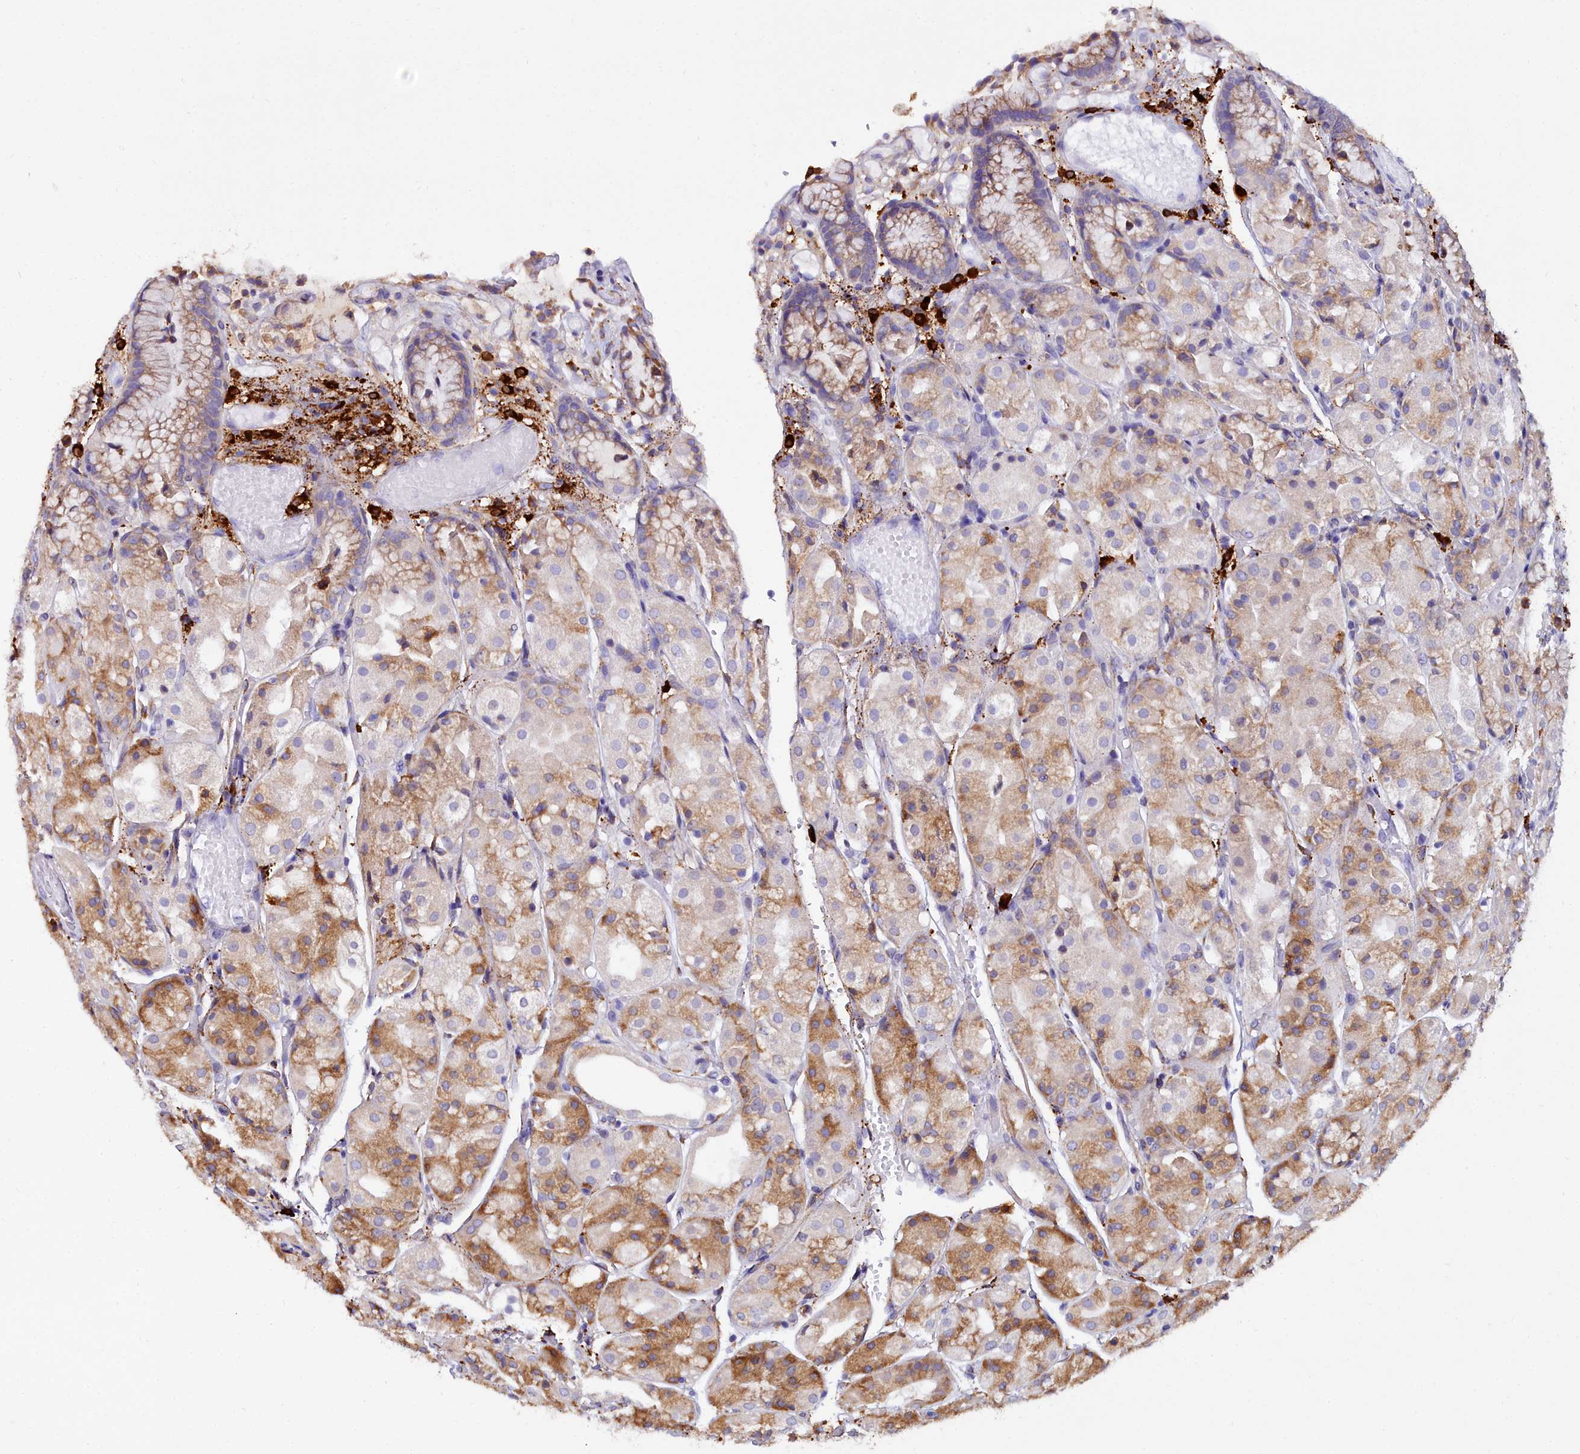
{"staining": {"intensity": "moderate", "quantity": ">75%", "location": "cytoplasmic/membranous"}, "tissue": "stomach", "cell_type": "Glandular cells", "image_type": "normal", "snomed": [{"axis": "morphology", "description": "Normal tissue, NOS"}, {"axis": "topography", "description": "Stomach, upper"}], "caption": "Stomach stained with DAB (3,3'-diaminobenzidine) immunohistochemistry (IHC) shows medium levels of moderate cytoplasmic/membranous positivity in about >75% of glandular cells. The protein is shown in brown color, while the nuclei are stained blue.", "gene": "TXNDC5", "patient": {"sex": "male", "age": 72}}